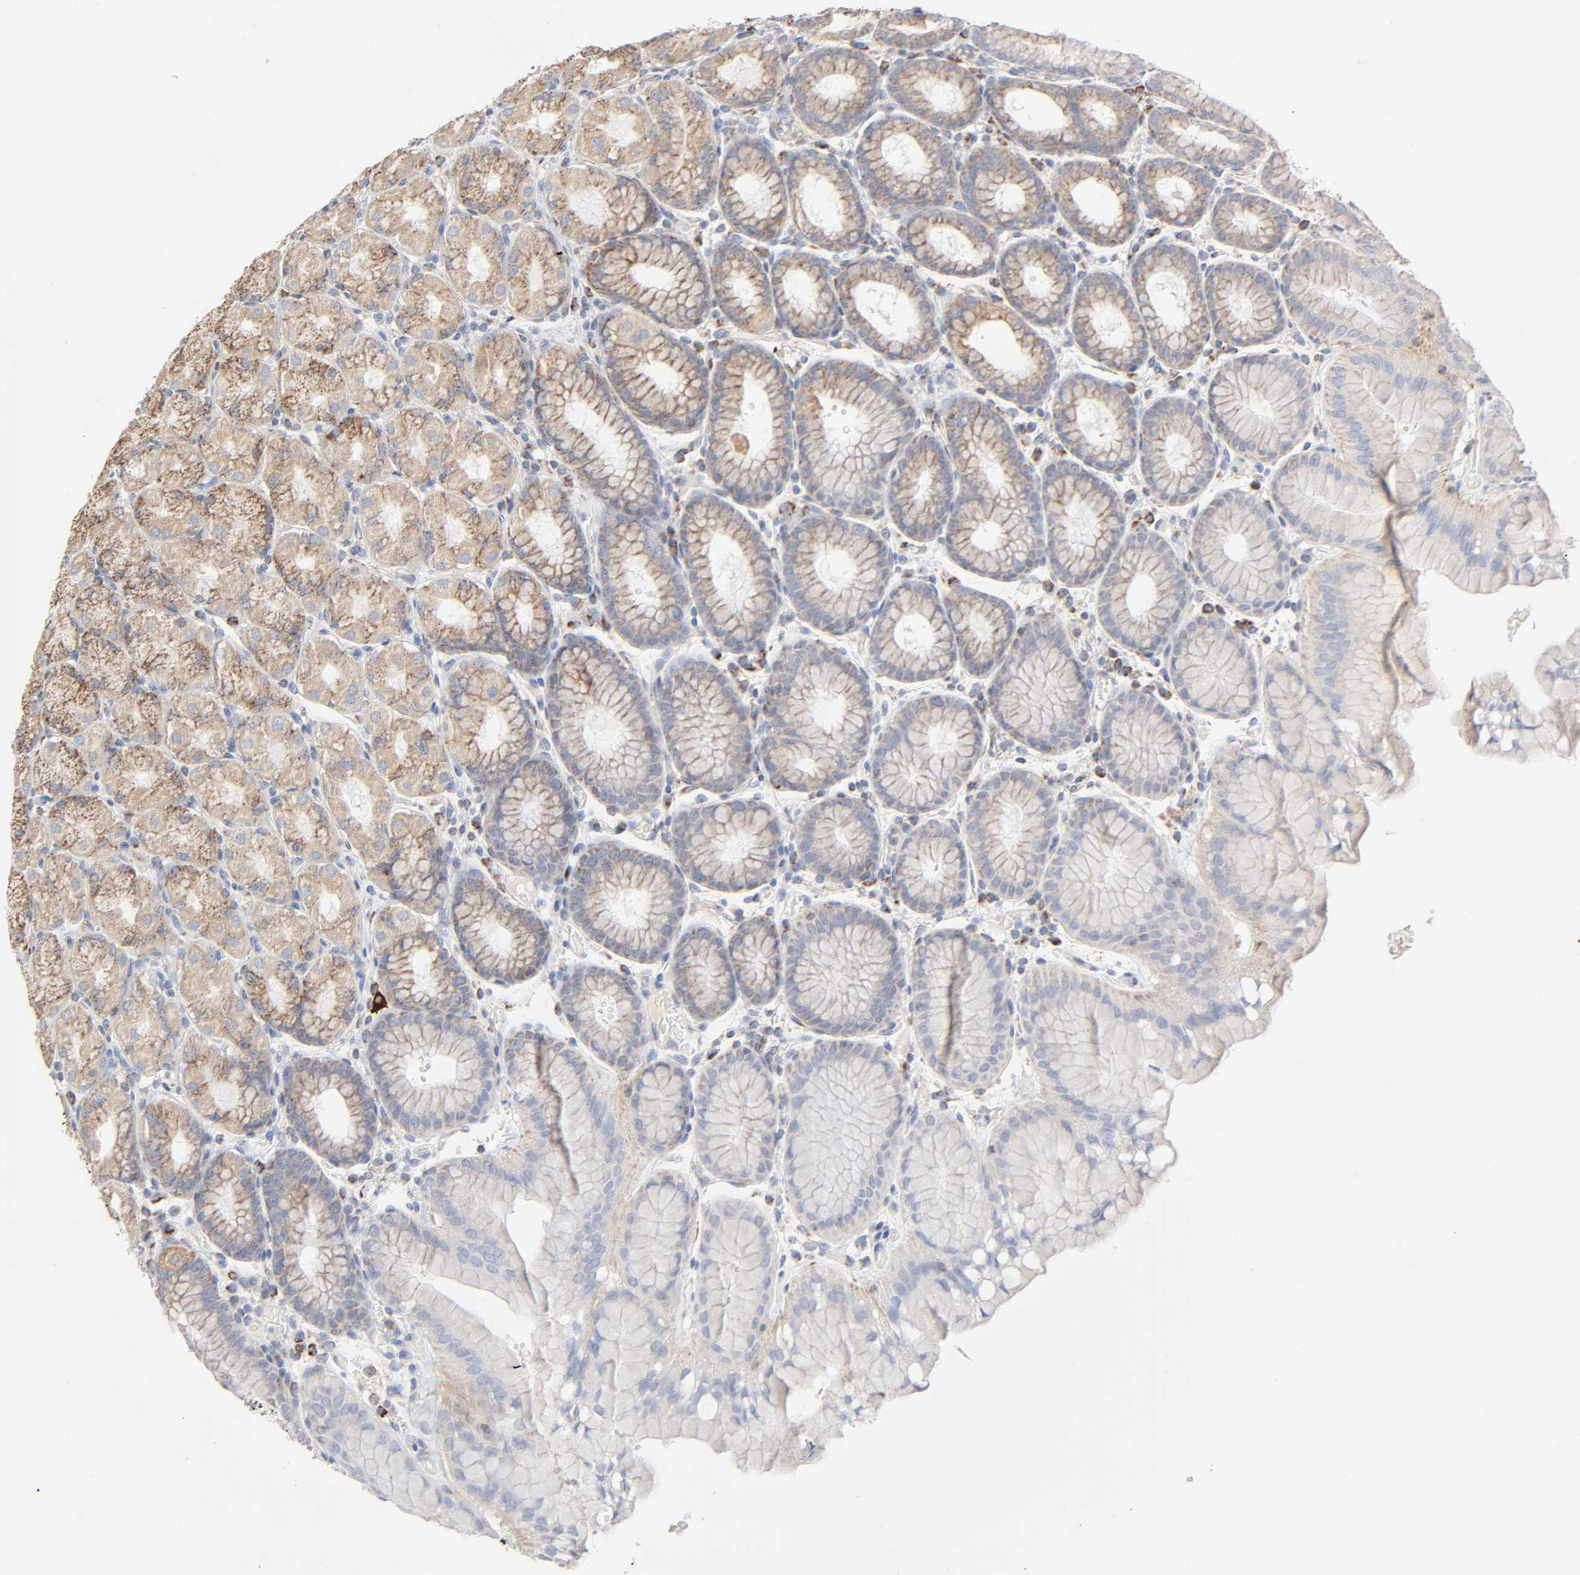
{"staining": {"intensity": "moderate", "quantity": ">75%", "location": "cytoplasmic/membranous"}, "tissue": "stomach", "cell_type": "Glandular cells", "image_type": "normal", "snomed": [{"axis": "morphology", "description": "Normal tissue, NOS"}, {"axis": "topography", "description": "Stomach, upper"}, {"axis": "topography", "description": "Stomach"}], "caption": "Stomach stained with IHC displays moderate cytoplasmic/membranous positivity in approximately >75% of glandular cells. Ihc stains the protein in brown and the nuclei are stained blue.", "gene": "SYT16", "patient": {"sex": "male", "age": 76}}